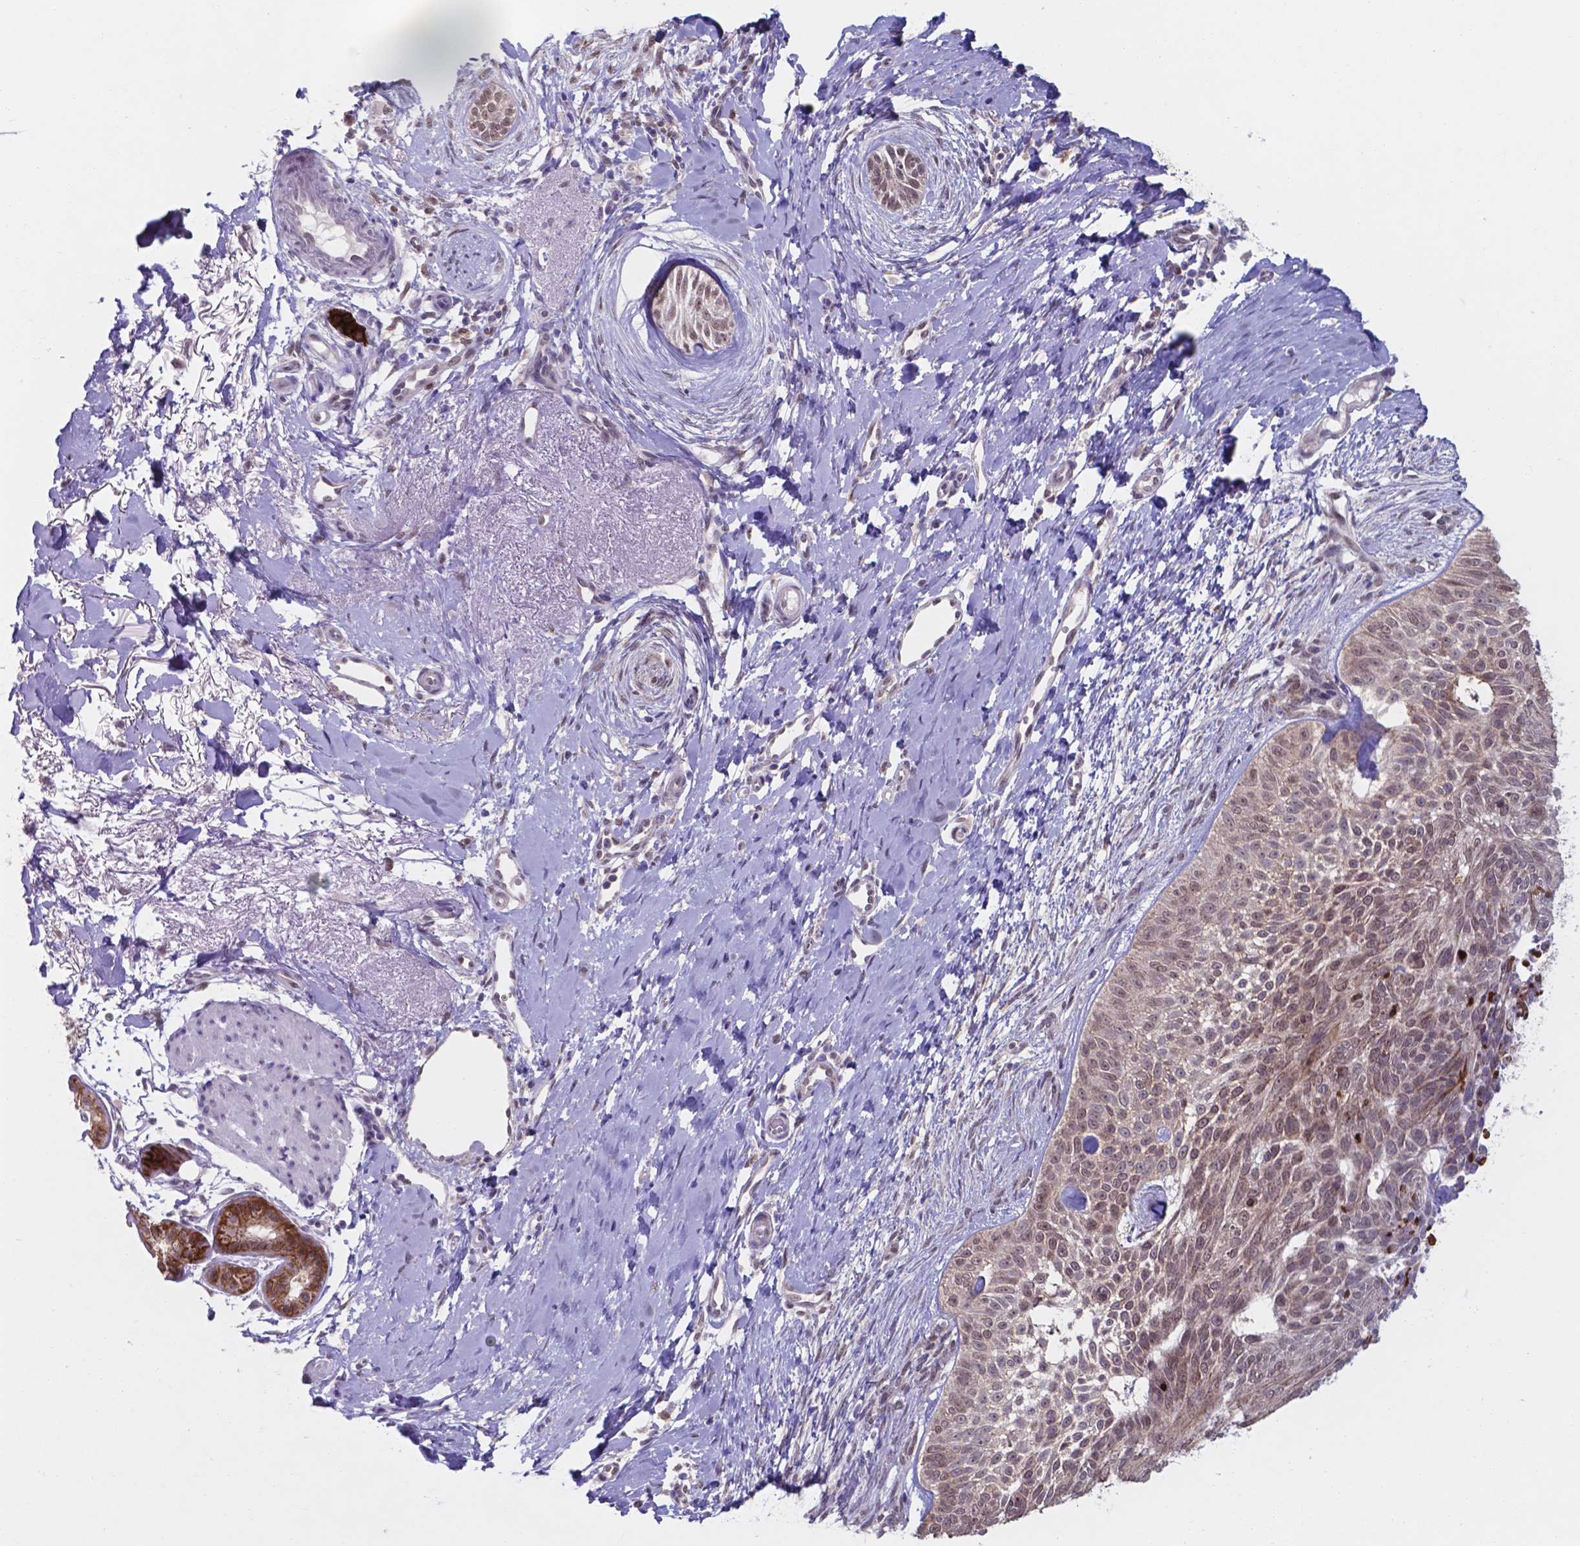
{"staining": {"intensity": "moderate", "quantity": "25%-75%", "location": "nuclear"}, "tissue": "skin cancer", "cell_type": "Tumor cells", "image_type": "cancer", "snomed": [{"axis": "morphology", "description": "Normal tissue, NOS"}, {"axis": "morphology", "description": "Basal cell carcinoma"}, {"axis": "topography", "description": "Skin"}], "caption": "Skin basal cell carcinoma tissue reveals moderate nuclear expression in about 25%-75% of tumor cells", "gene": "UBE2E2", "patient": {"sex": "male", "age": 84}}